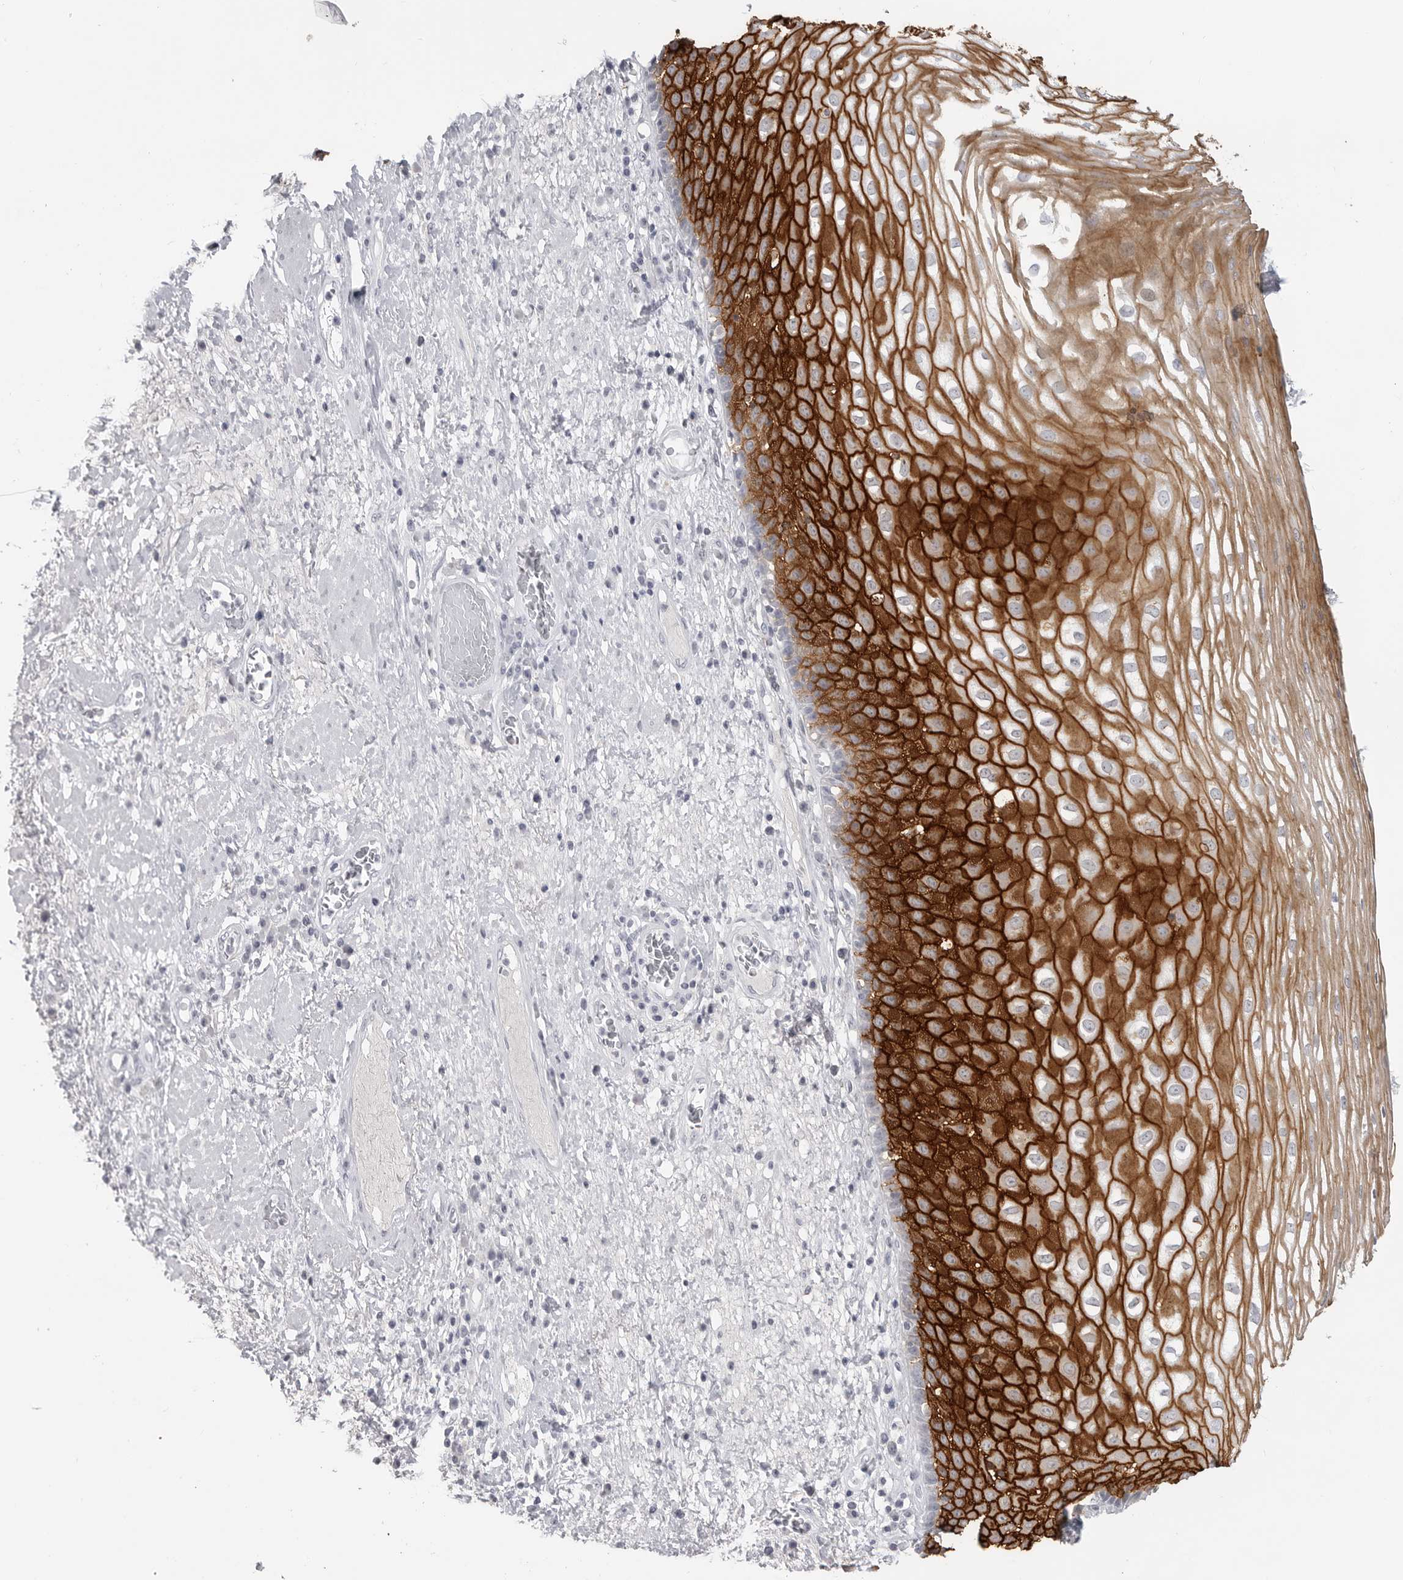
{"staining": {"intensity": "strong", "quantity": ">75%", "location": "cytoplasmic/membranous"}, "tissue": "esophagus", "cell_type": "Squamous epithelial cells", "image_type": "normal", "snomed": [{"axis": "morphology", "description": "Normal tissue, NOS"}, {"axis": "morphology", "description": "Adenocarcinoma, NOS"}, {"axis": "topography", "description": "Esophagus"}], "caption": "Immunohistochemical staining of unremarkable esophagus displays >75% levels of strong cytoplasmic/membranous protein staining in approximately >75% of squamous epithelial cells. The staining was performed using DAB (3,3'-diaminobenzidine), with brown indicating positive protein expression. Nuclei are stained blue with hematoxylin.", "gene": "LY6D", "patient": {"sex": "male", "age": 62}}